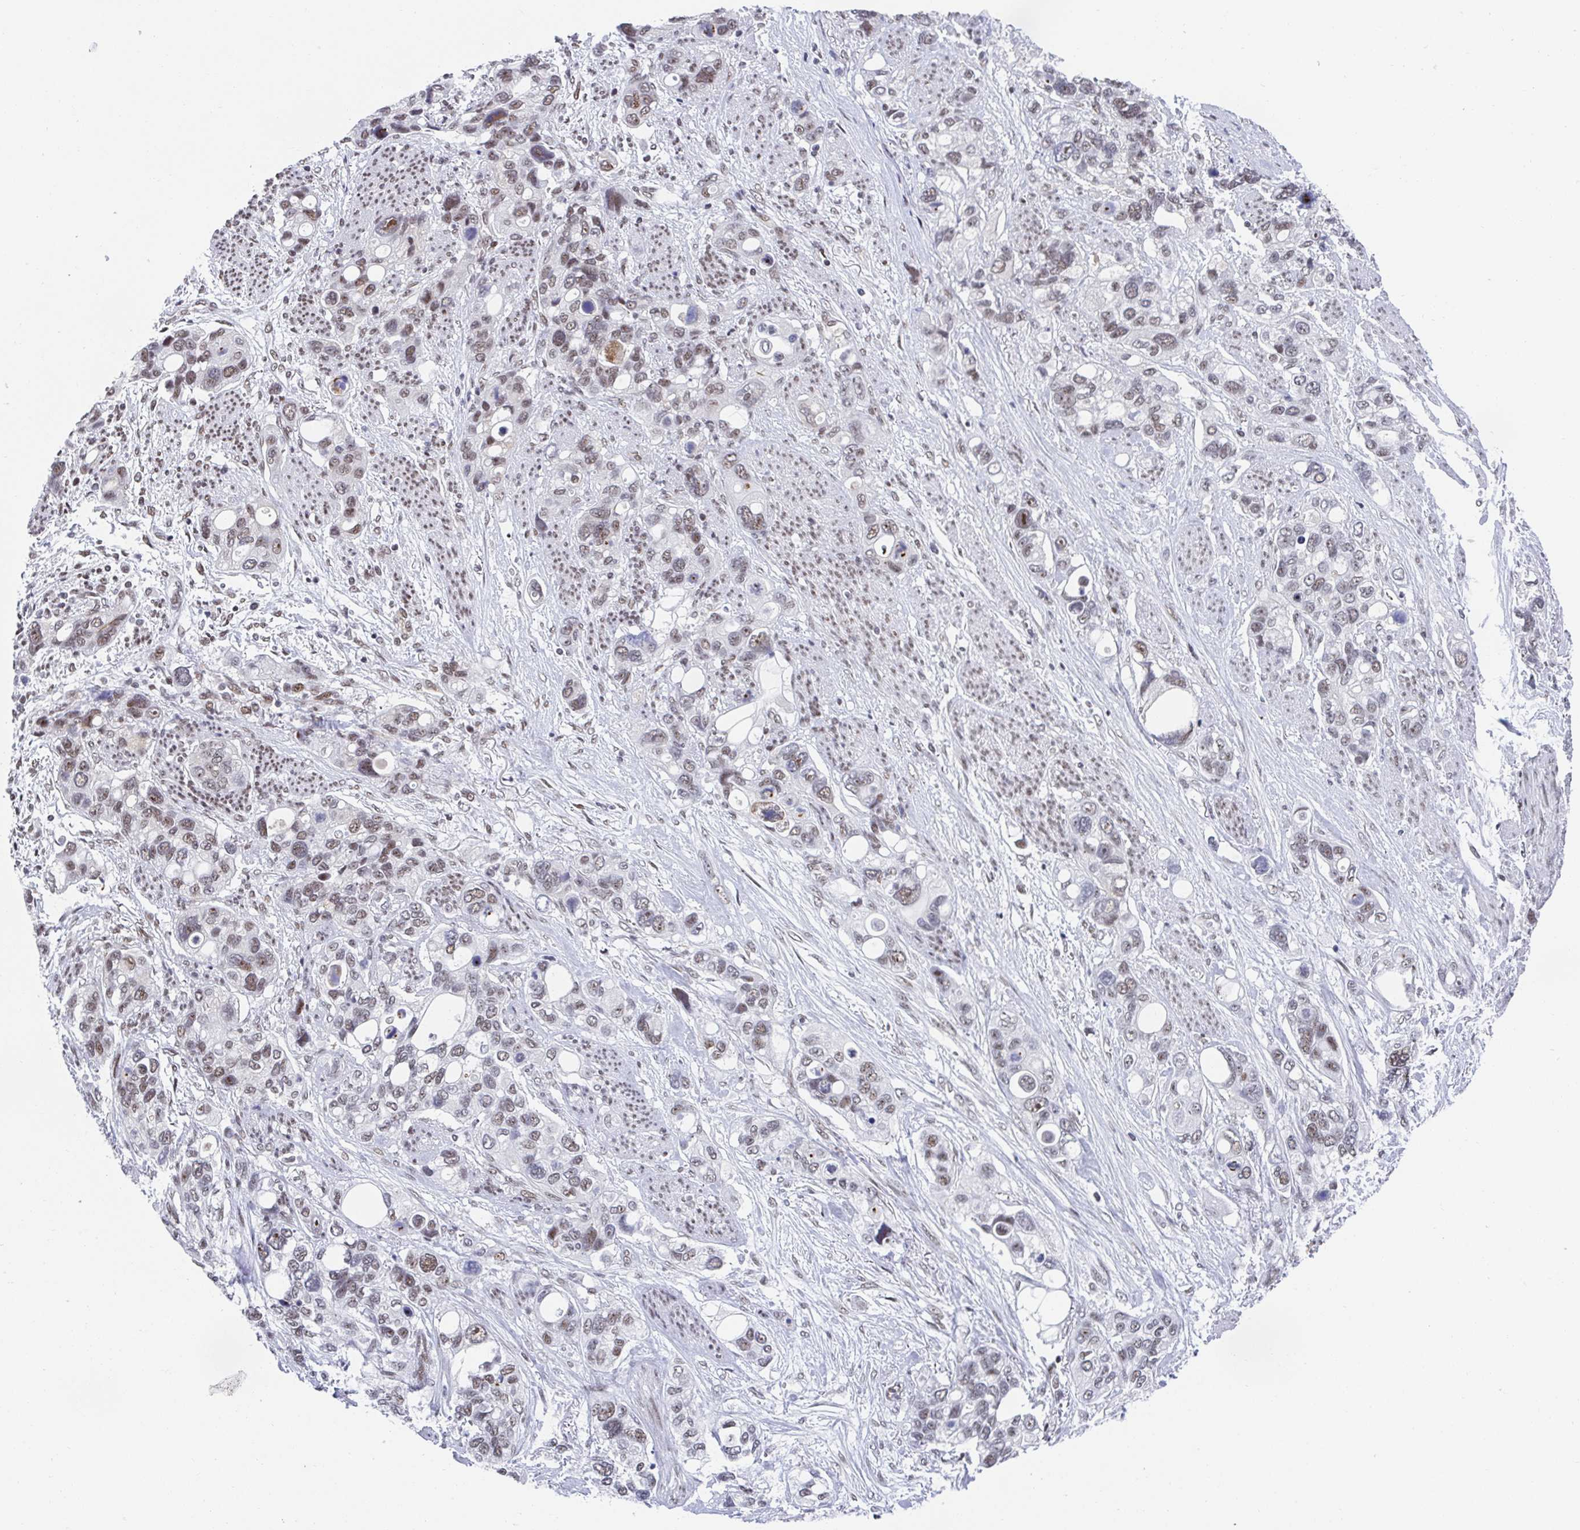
{"staining": {"intensity": "moderate", "quantity": "25%-75%", "location": "nuclear"}, "tissue": "stomach cancer", "cell_type": "Tumor cells", "image_type": "cancer", "snomed": [{"axis": "morphology", "description": "Adenocarcinoma, NOS"}, {"axis": "topography", "description": "Stomach, upper"}], "caption": "Protein staining of stomach cancer (adenocarcinoma) tissue shows moderate nuclear expression in about 25%-75% of tumor cells.", "gene": "SLC7A10", "patient": {"sex": "female", "age": 81}}